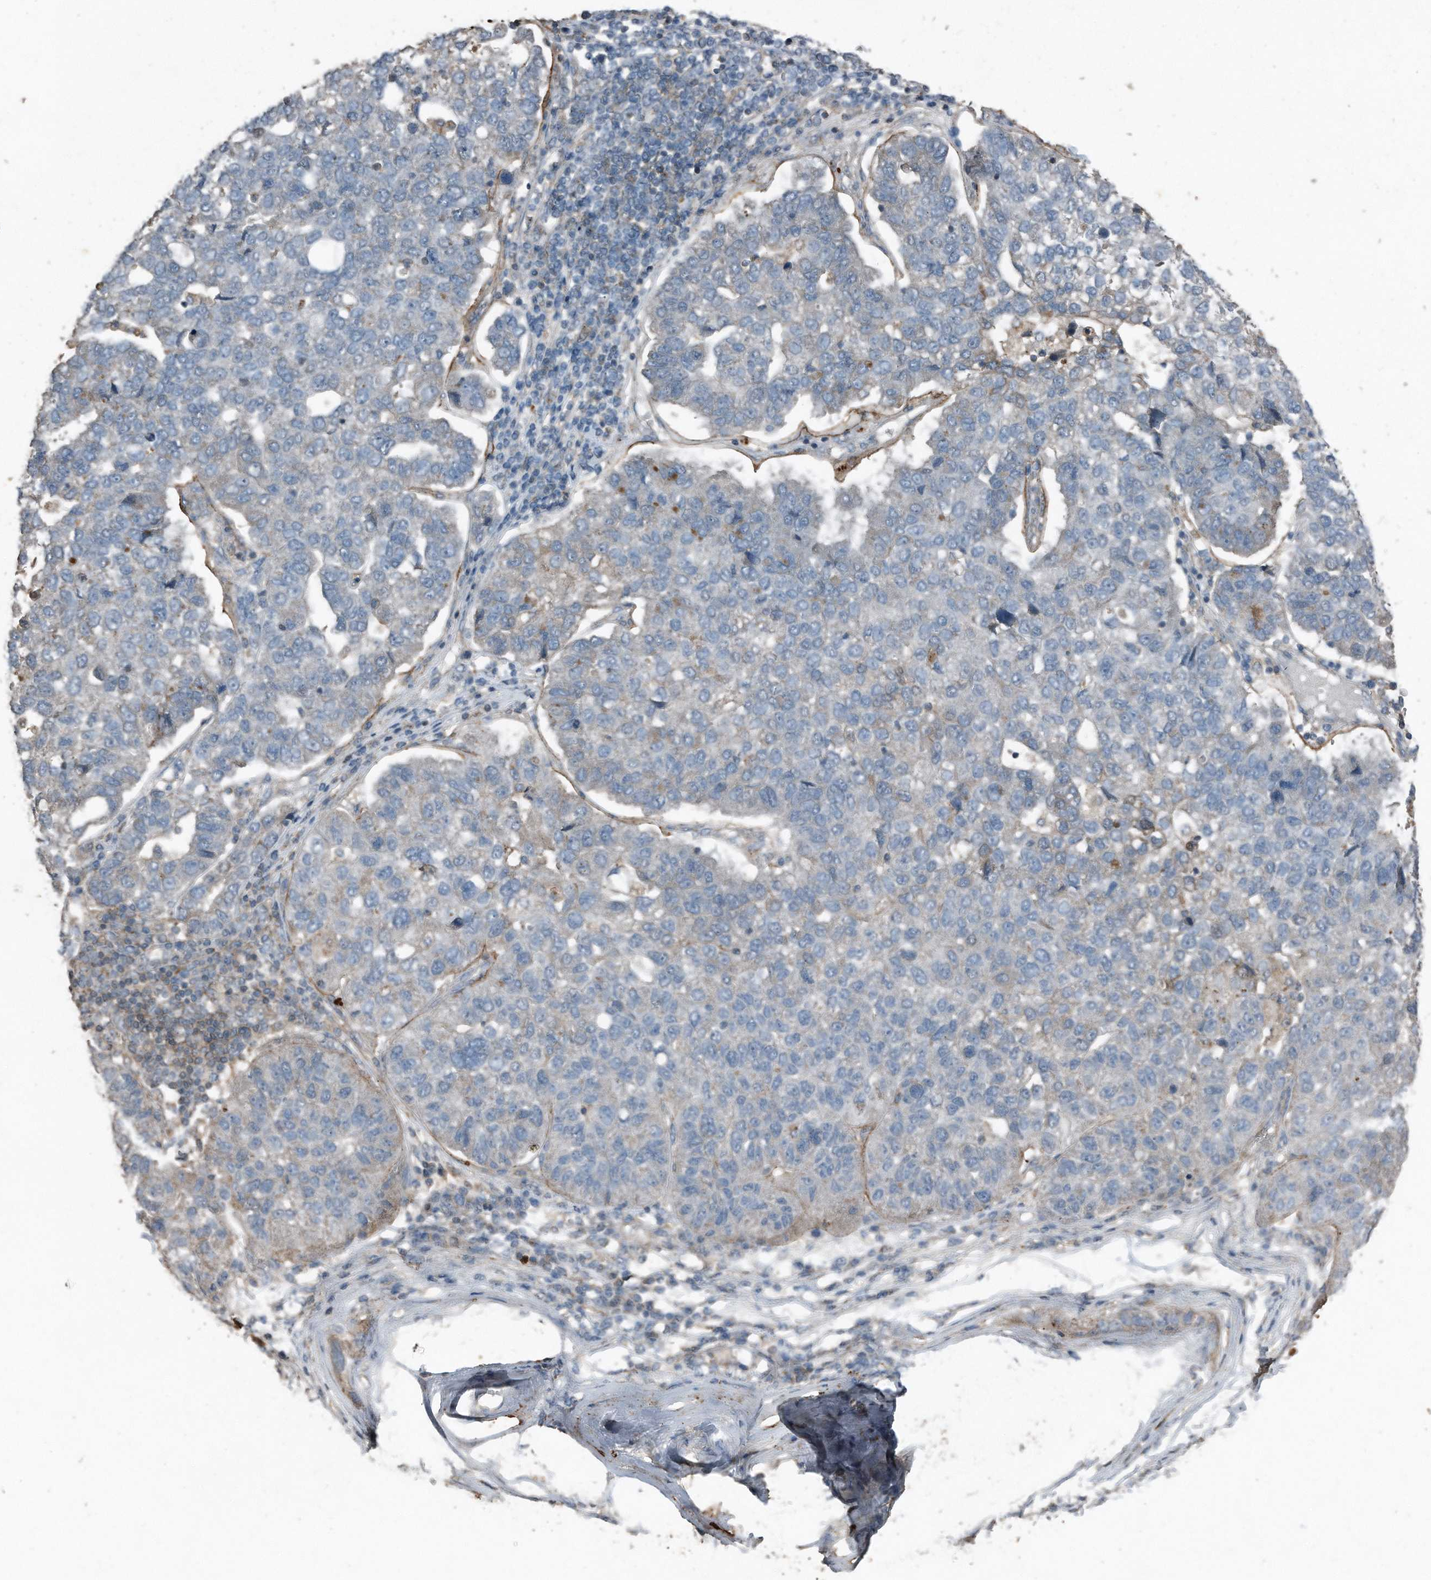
{"staining": {"intensity": "negative", "quantity": "none", "location": "none"}, "tissue": "pancreatic cancer", "cell_type": "Tumor cells", "image_type": "cancer", "snomed": [{"axis": "morphology", "description": "Adenocarcinoma, NOS"}, {"axis": "topography", "description": "Pancreas"}], "caption": "IHC micrograph of human pancreatic adenocarcinoma stained for a protein (brown), which displays no positivity in tumor cells. The staining was performed using DAB (3,3'-diaminobenzidine) to visualize the protein expression in brown, while the nuclei were stained in blue with hematoxylin (Magnification: 20x).", "gene": "C9", "patient": {"sex": "female", "age": 61}}